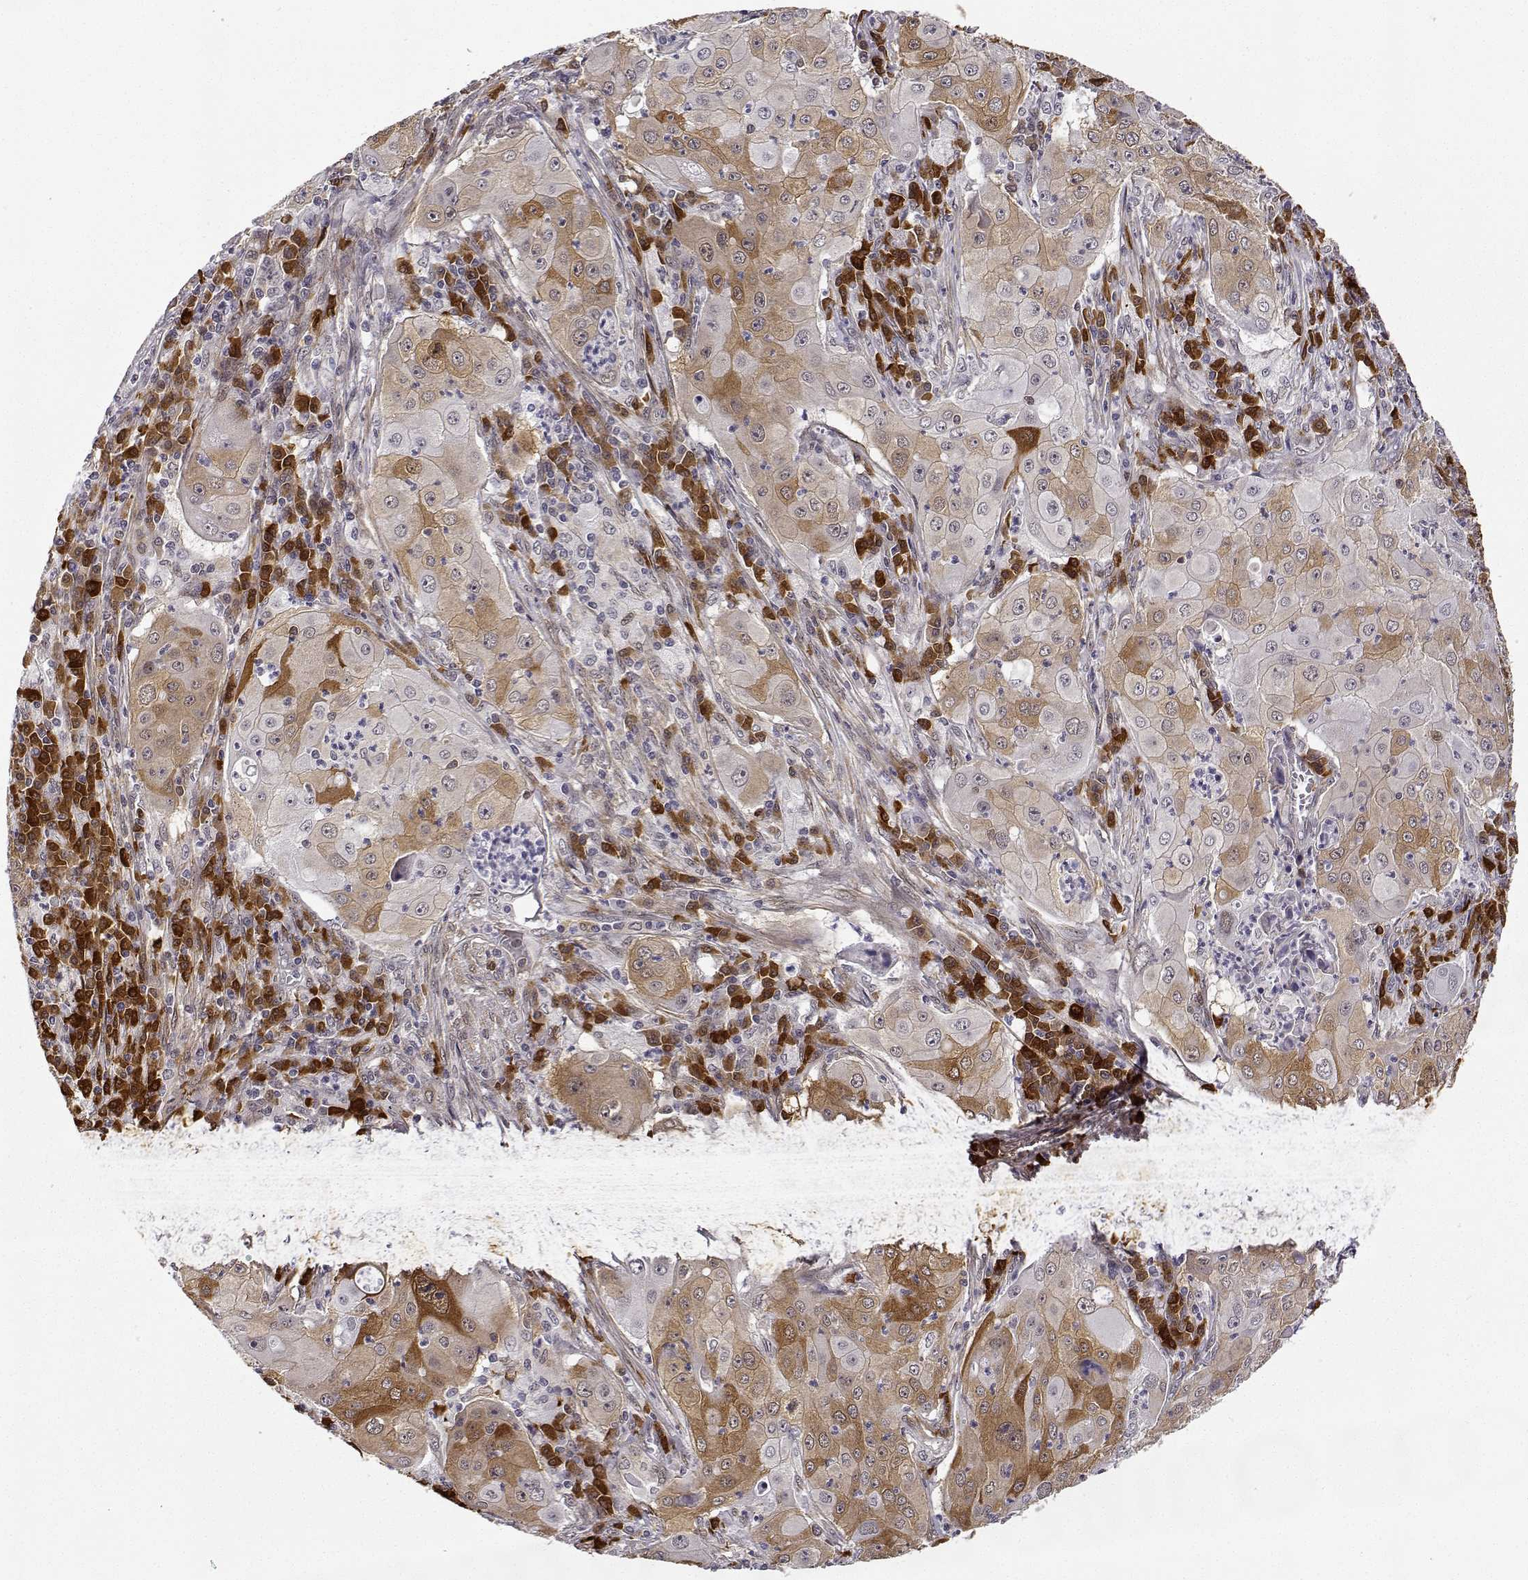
{"staining": {"intensity": "weak", "quantity": "25%-75%", "location": "cytoplasmic/membranous"}, "tissue": "lung cancer", "cell_type": "Tumor cells", "image_type": "cancer", "snomed": [{"axis": "morphology", "description": "Squamous cell carcinoma, NOS"}, {"axis": "topography", "description": "Lung"}], "caption": "There is low levels of weak cytoplasmic/membranous positivity in tumor cells of lung cancer, as demonstrated by immunohistochemical staining (brown color).", "gene": "PHGDH", "patient": {"sex": "female", "age": 59}}